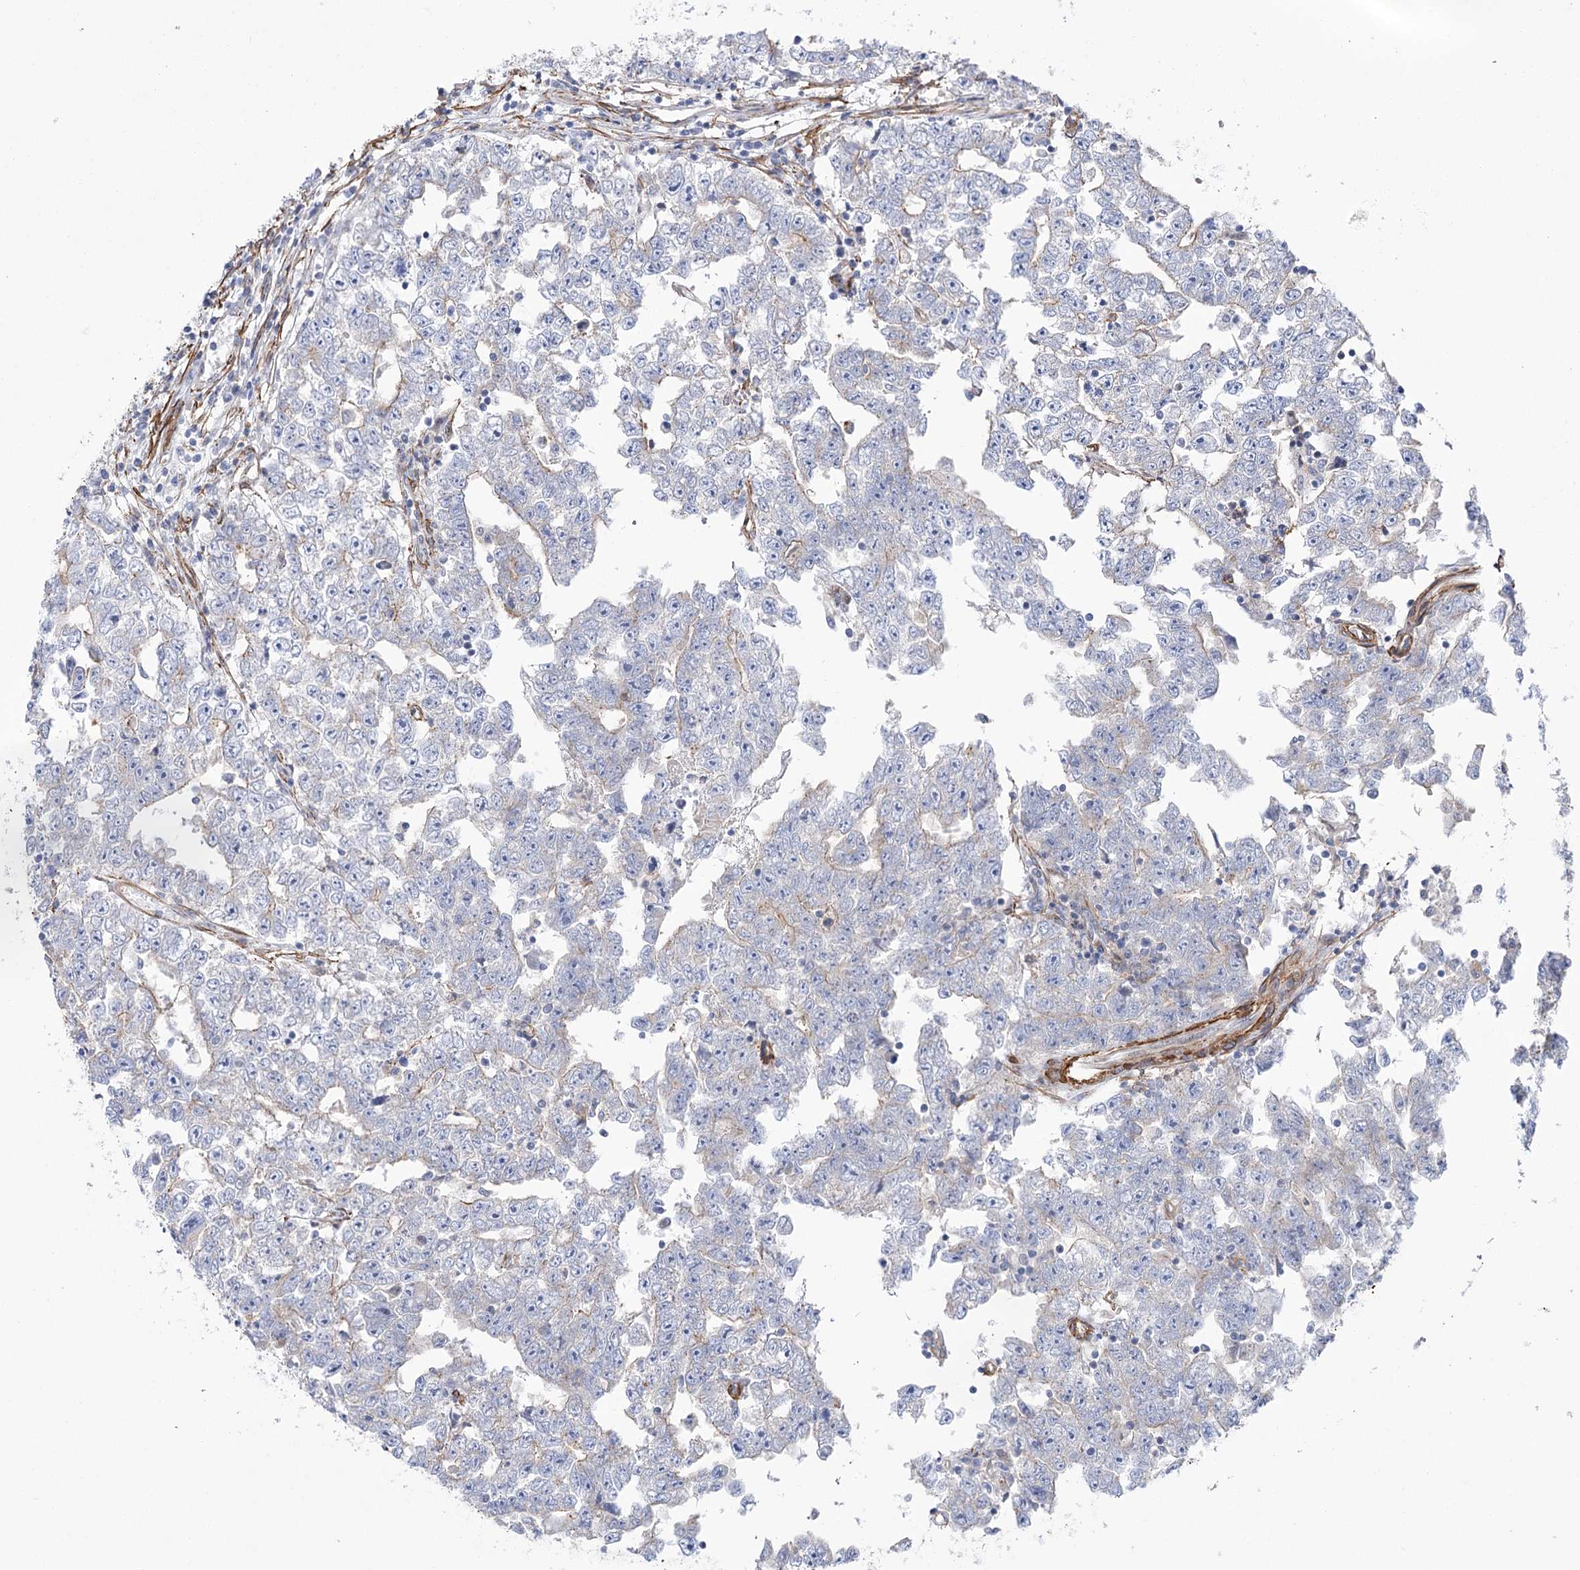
{"staining": {"intensity": "negative", "quantity": "none", "location": "none"}, "tissue": "testis cancer", "cell_type": "Tumor cells", "image_type": "cancer", "snomed": [{"axis": "morphology", "description": "Carcinoma, Embryonal, NOS"}, {"axis": "topography", "description": "Testis"}], "caption": "Human testis embryonal carcinoma stained for a protein using immunohistochemistry (IHC) displays no positivity in tumor cells.", "gene": "WASHC3", "patient": {"sex": "male", "age": 25}}